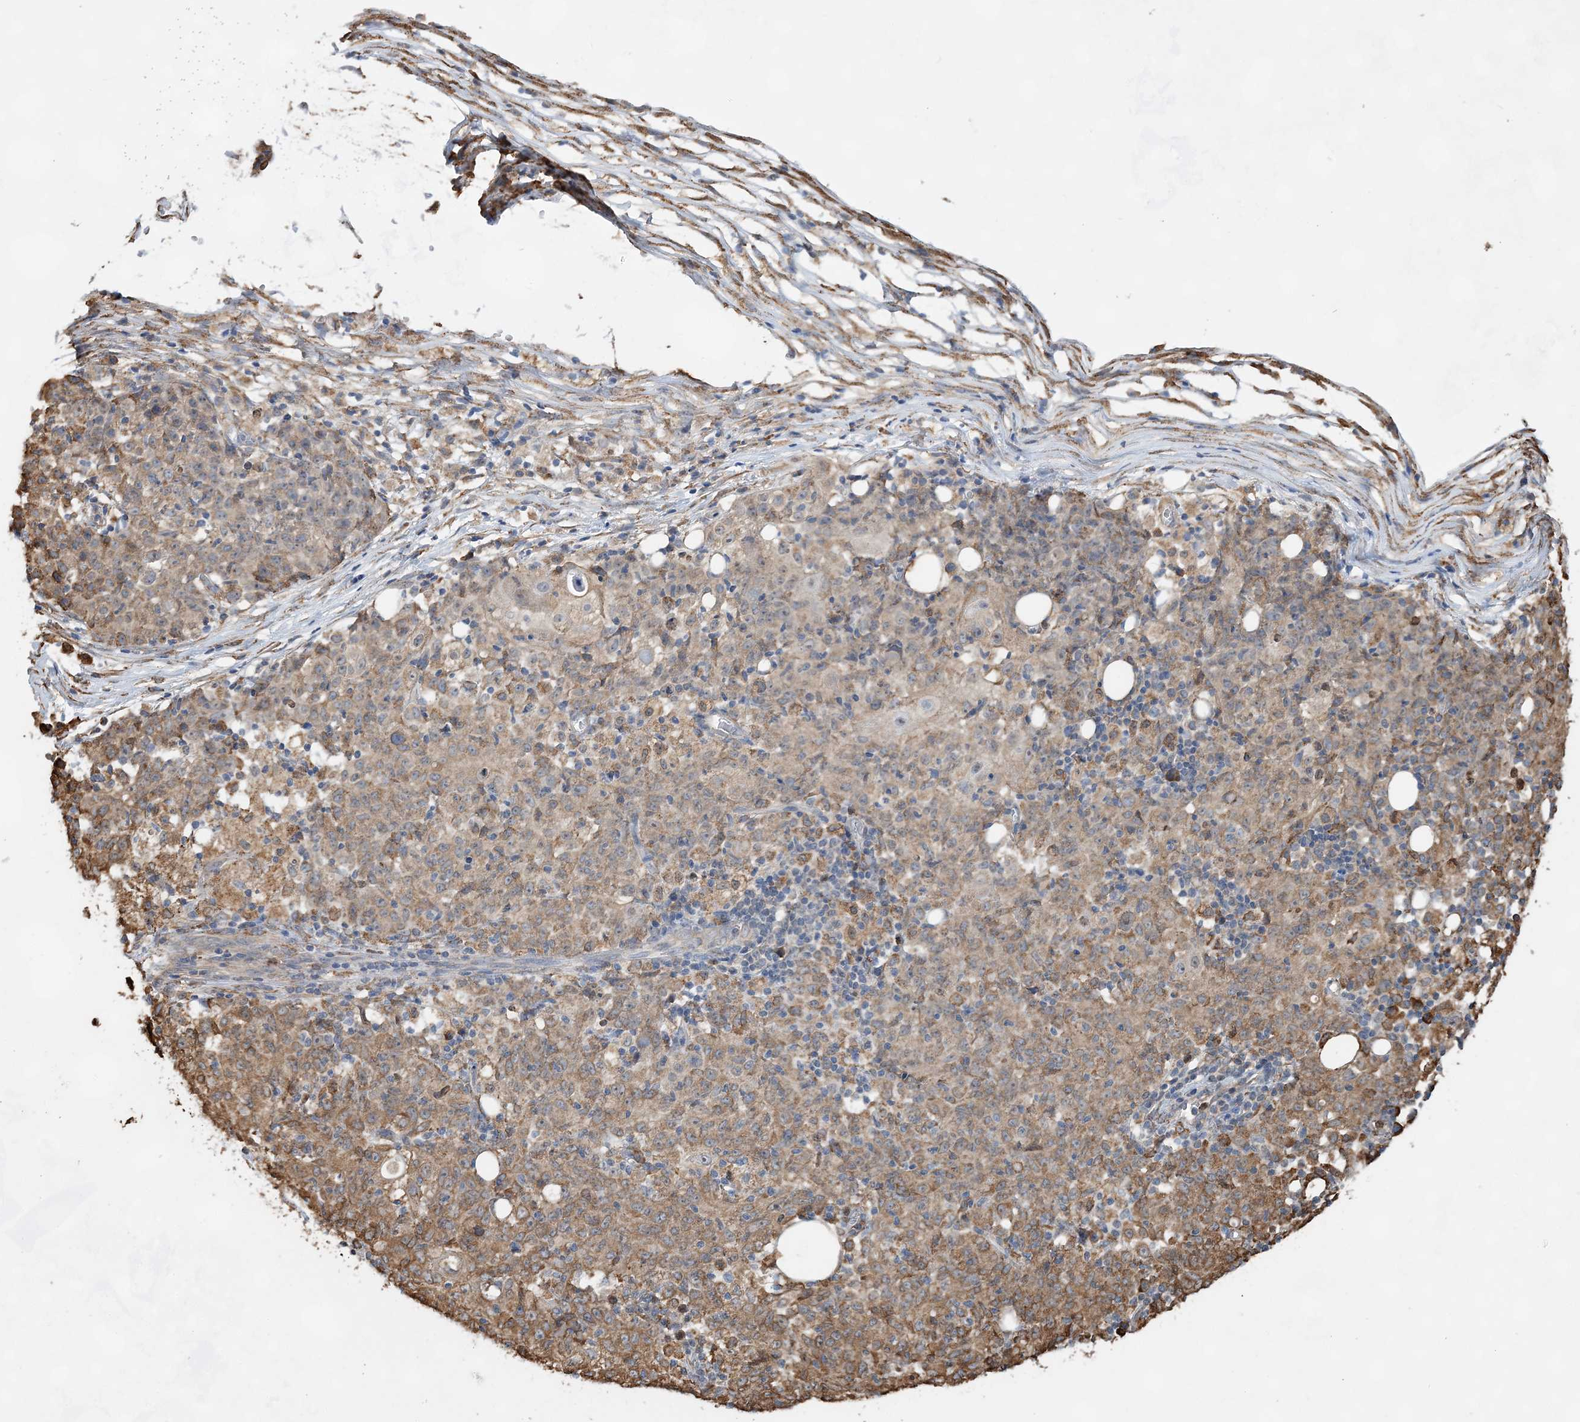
{"staining": {"intensity": "moderate", "quantity": "25%-75%", "location": "cytoplasmic/membranous"}, "tissue": "ovarian cancer", "cell_type": "Tumor cells", "image_type": "cancer", "snomed": [{"axis": "morphology", "description": "Carcinoma, endometroid"}, {"axis": "topography", "description": "Ovary"}], "caption": "Immunohistochemistry of human ovarian cancer exhibits medium levels of moderate cytoplasmic/membranous positivity in approximately 25%-75% of tumor cells. (DAB (3,3'-diaminobenzidine) IHC, brown staining for protein, blue staining for nuclei).", "gene": "WDR12", "patient": {"sex": "female", "age": 42}}